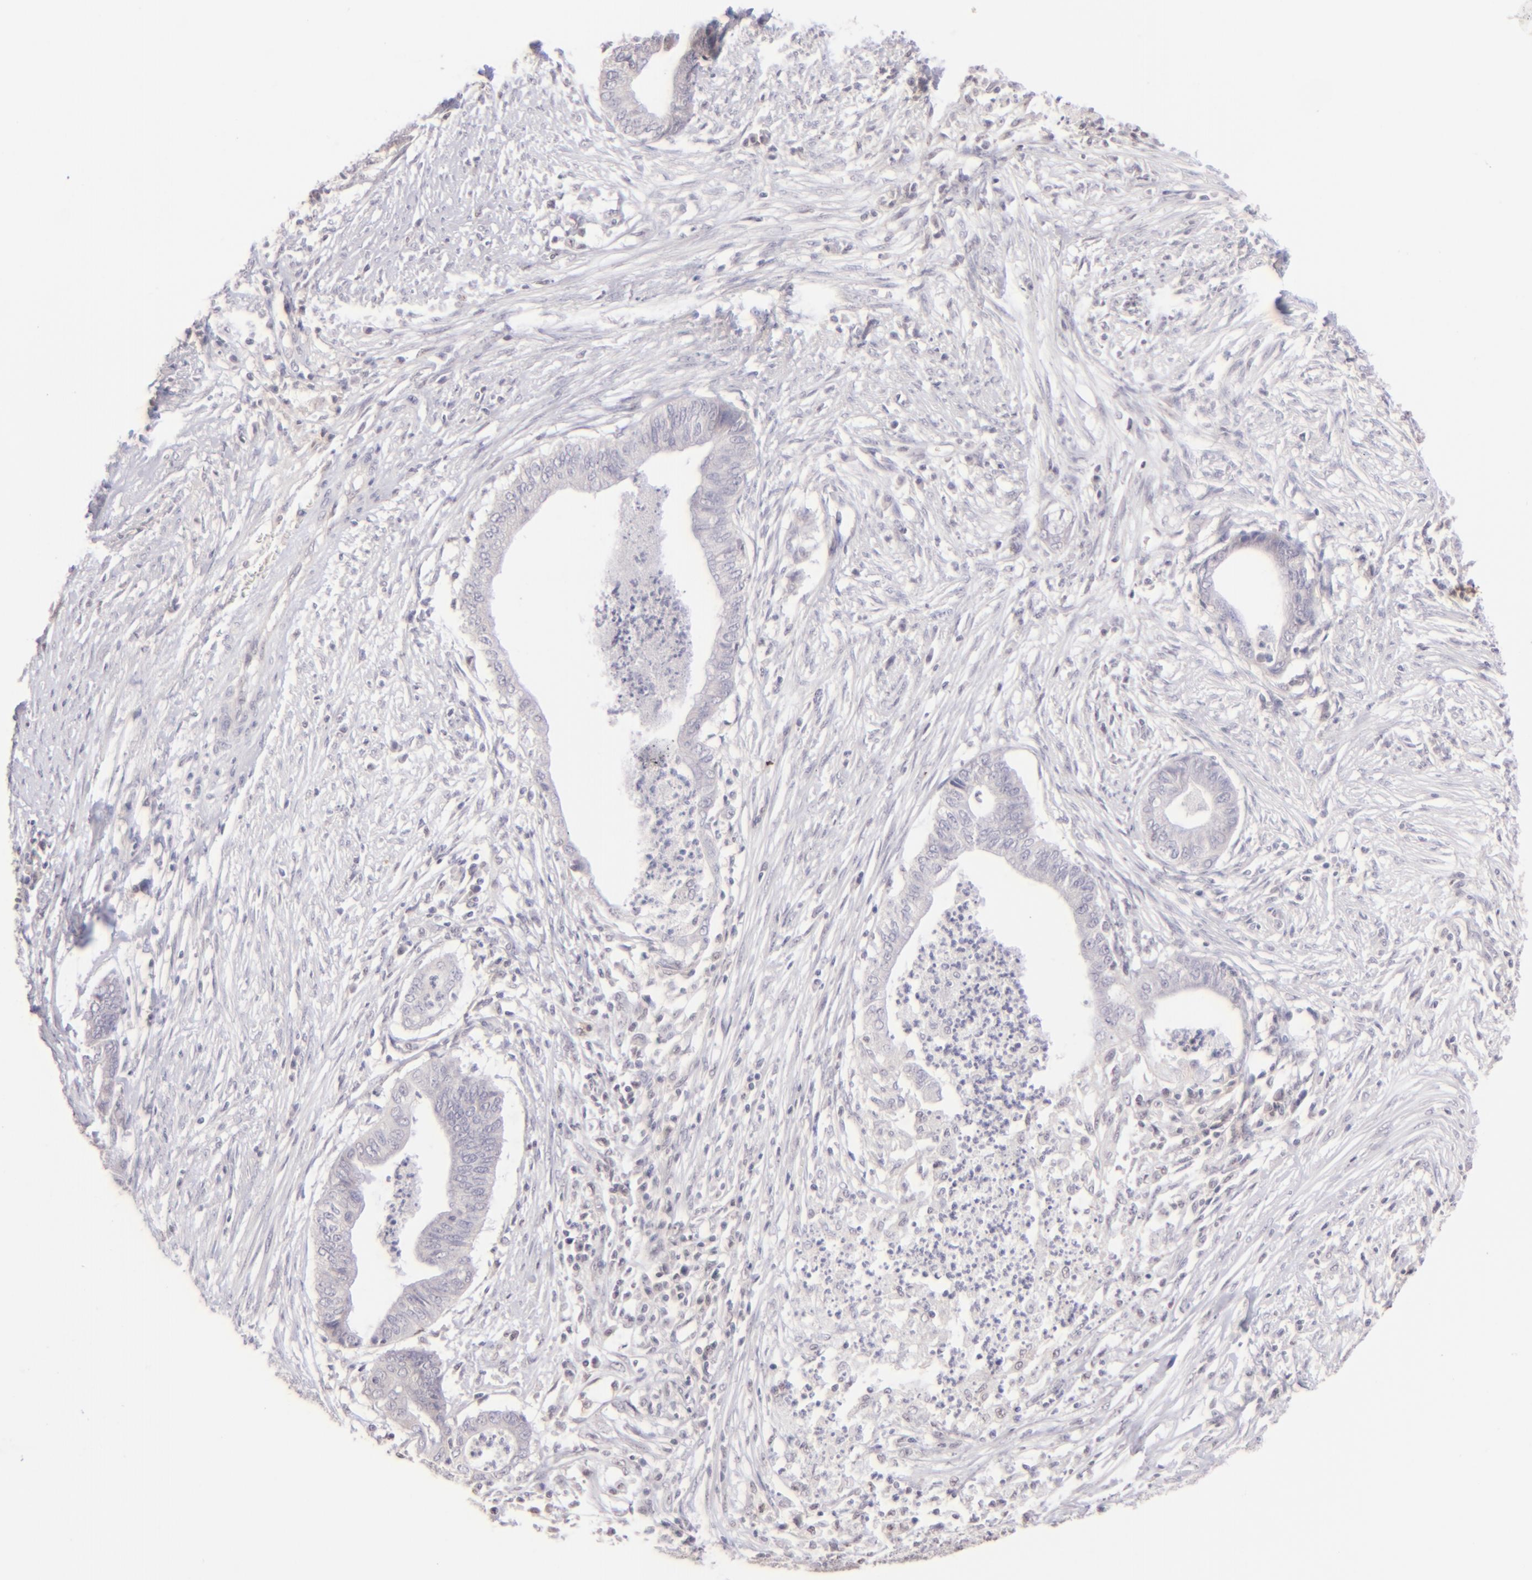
{"staining": {"intensity": "negative", "quantity": "none", "location": "none"}, "tissue": "endometrial cancer", "cell_type": "Tumor cells", "image_type": "cancer", "snomed": [{"axis": "morphology", "description": "Necrosis, NOS"}, {"axis": "morphology", "description": "Adenocarcinoma, NOS"}, {"axis": "topography", "description": "Endometrium"}], "caption": "Tumor cells show no significant protein expression in endometrial cancer. (DAB (3,3'-diaminobenzidine) immunohistochemistry visualized using brightfield microscopy, high magnification).", "gene": "MAGEA1", "patient": {"sex": "female", "age": 79}}